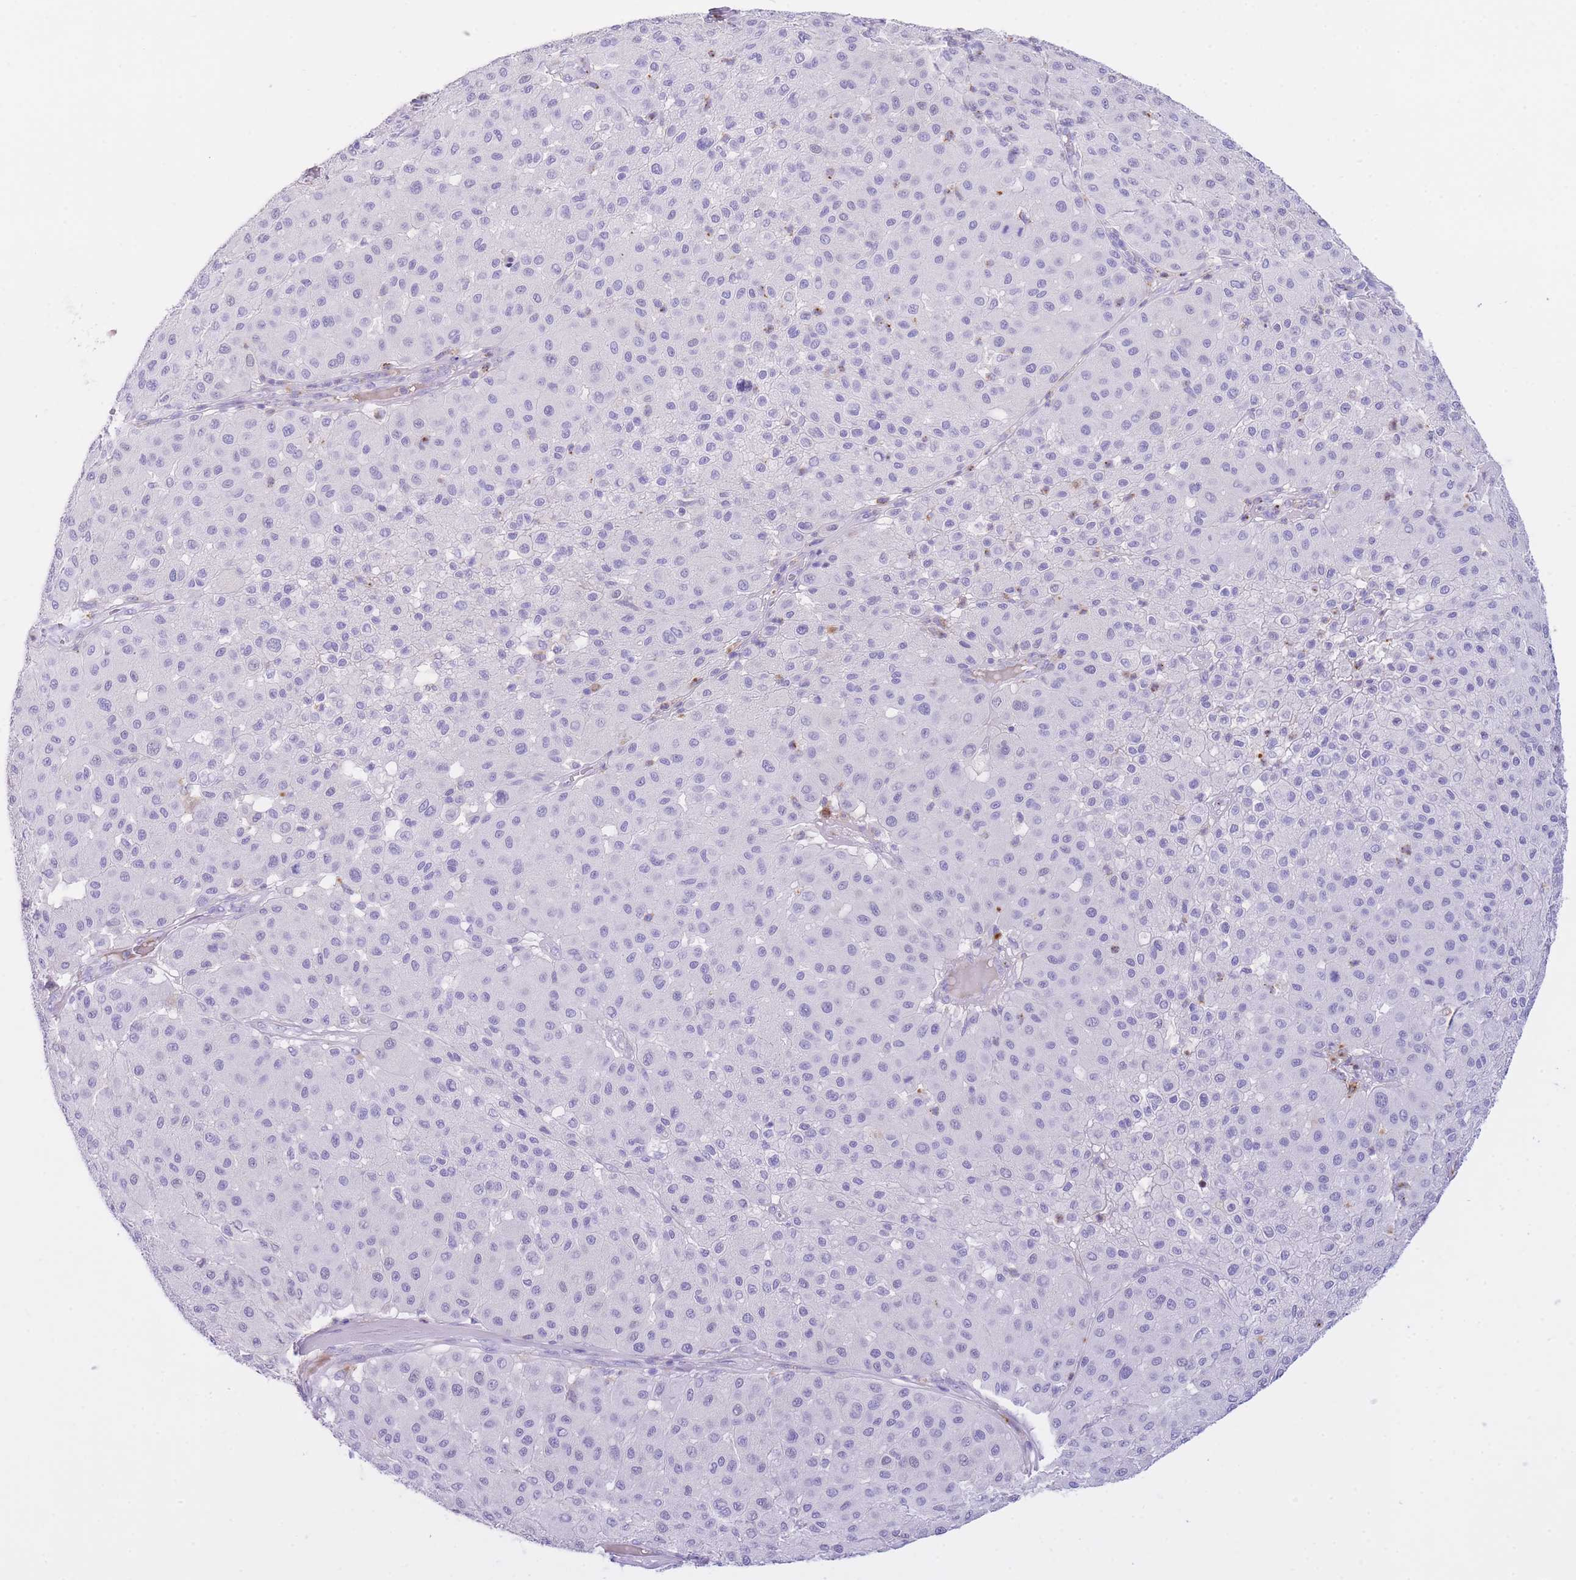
{"staining": {"intensity": "negative", "quantity": "none", "location": "none"}, "tissue": "melanoma", "cell_type": "Tumor cells", "image_type": "cancer", "snomed": [{"axis": "morphology", "description": "Malignant melanoma, Metastatic site"}, {"axis": "topography", "description": "Smooth muscle"}], "caption": "An IHC image of melanoma is shown. There is no staining in tumor cells of melanoma. The staining is performed using DAB (3,3'-diaminobenzidine) brown chromogen with nuclei counter-stained in using hematoxylin.", "gene": "PLBD1", "patient": {"sex": "male", "age": 41}}